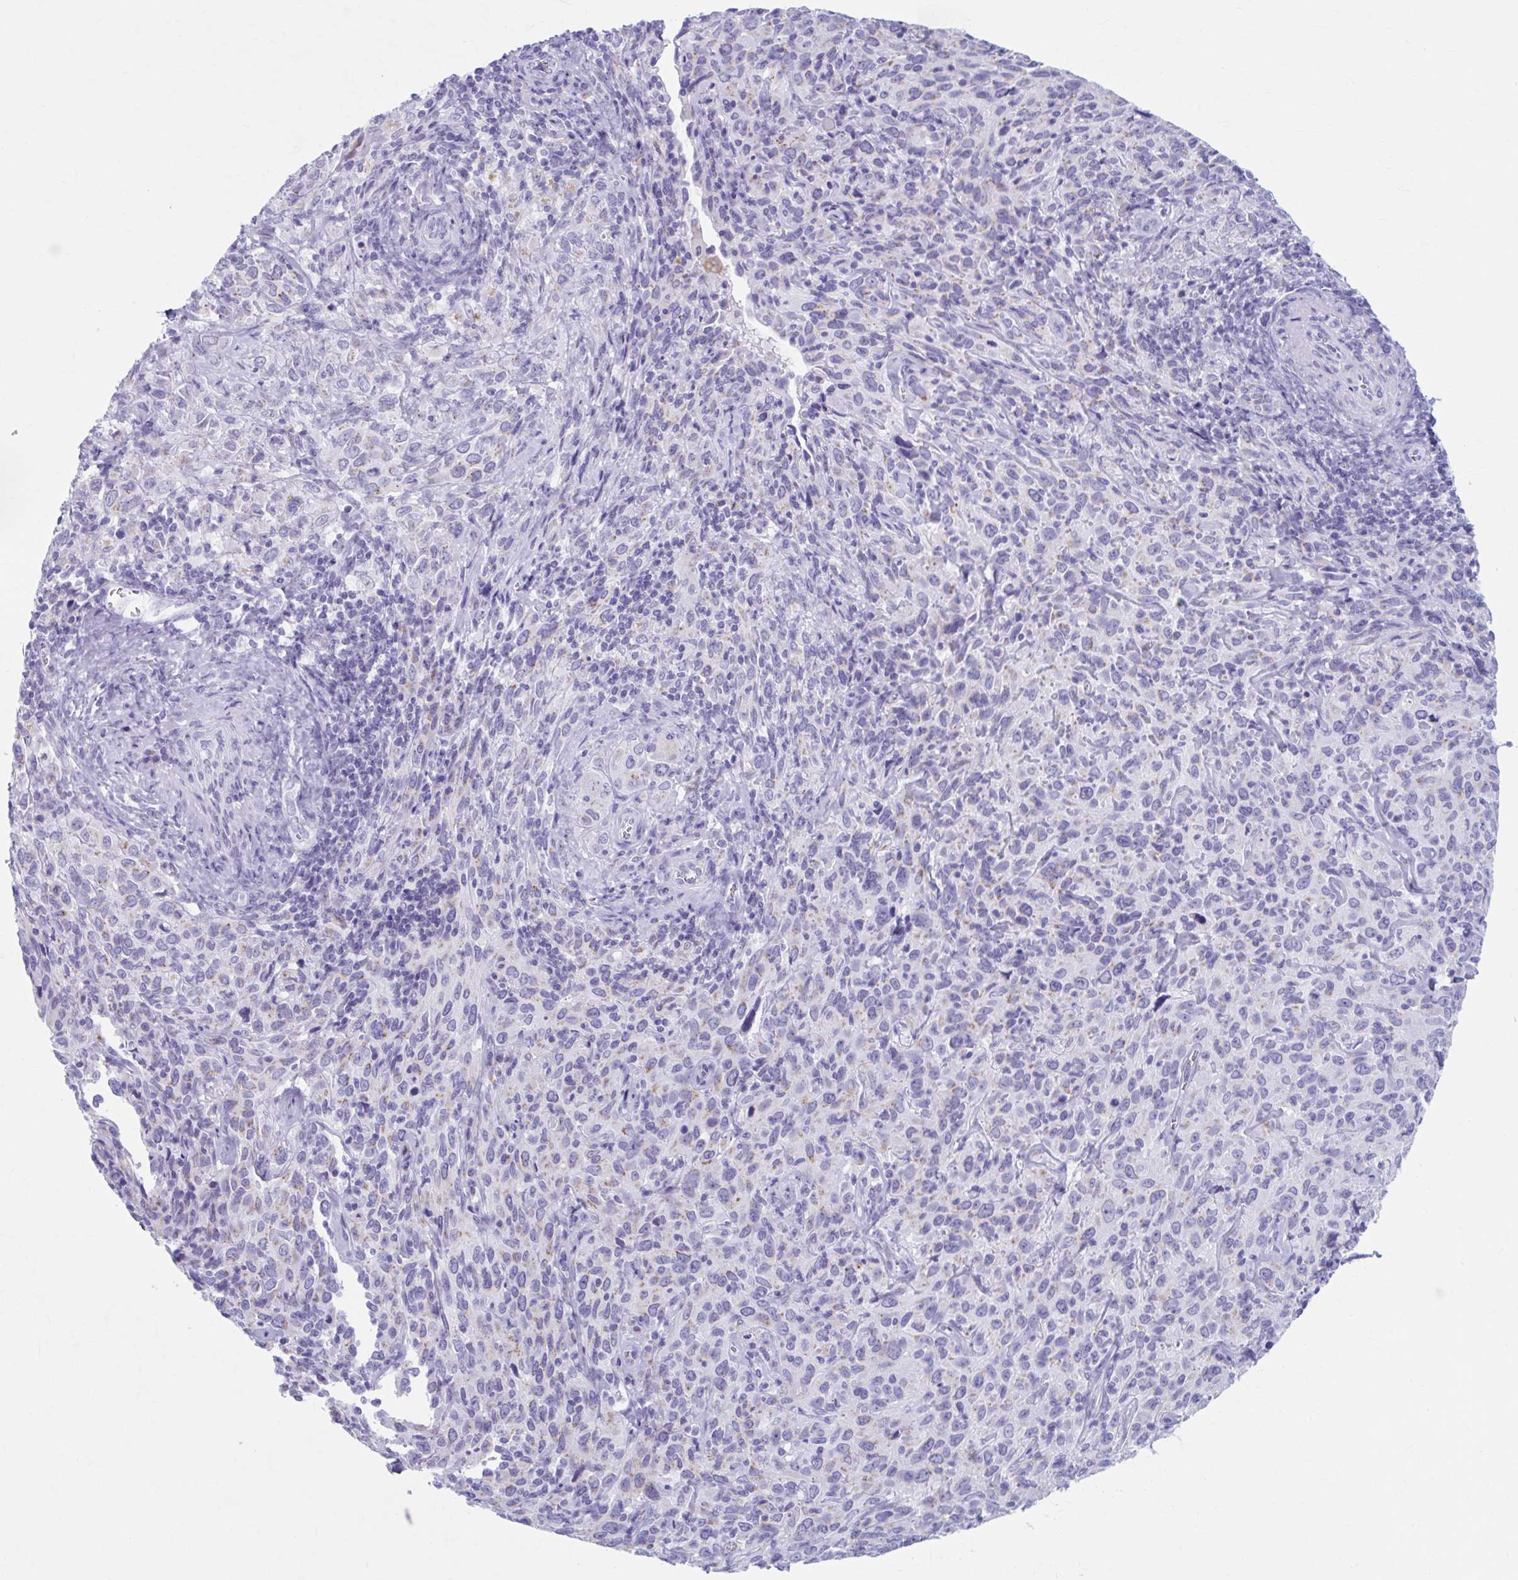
{"staining": {"intensity": "weak", "quantity": "<25%", "location": "cytoplasmic/membranous"}, "tissue": "cervical cancer", "cell_type": "Tumor cells", "image_type": "cancer", "snomed": [{"axis": "morphology", "description": "Normal tissue, NOS"}, {"axis": "morphology", "description": "Squamous cell carcinoma, NOS"}, {"axis": "topography", "description": "Cervix"}], "caption": "Squamous cell carcinoma (cervical) was stained to show a protein in brown. There is no significant expression in tumor cells.", "gene": "KCNE2", "patient": {"sex": "female", "age": 51}}